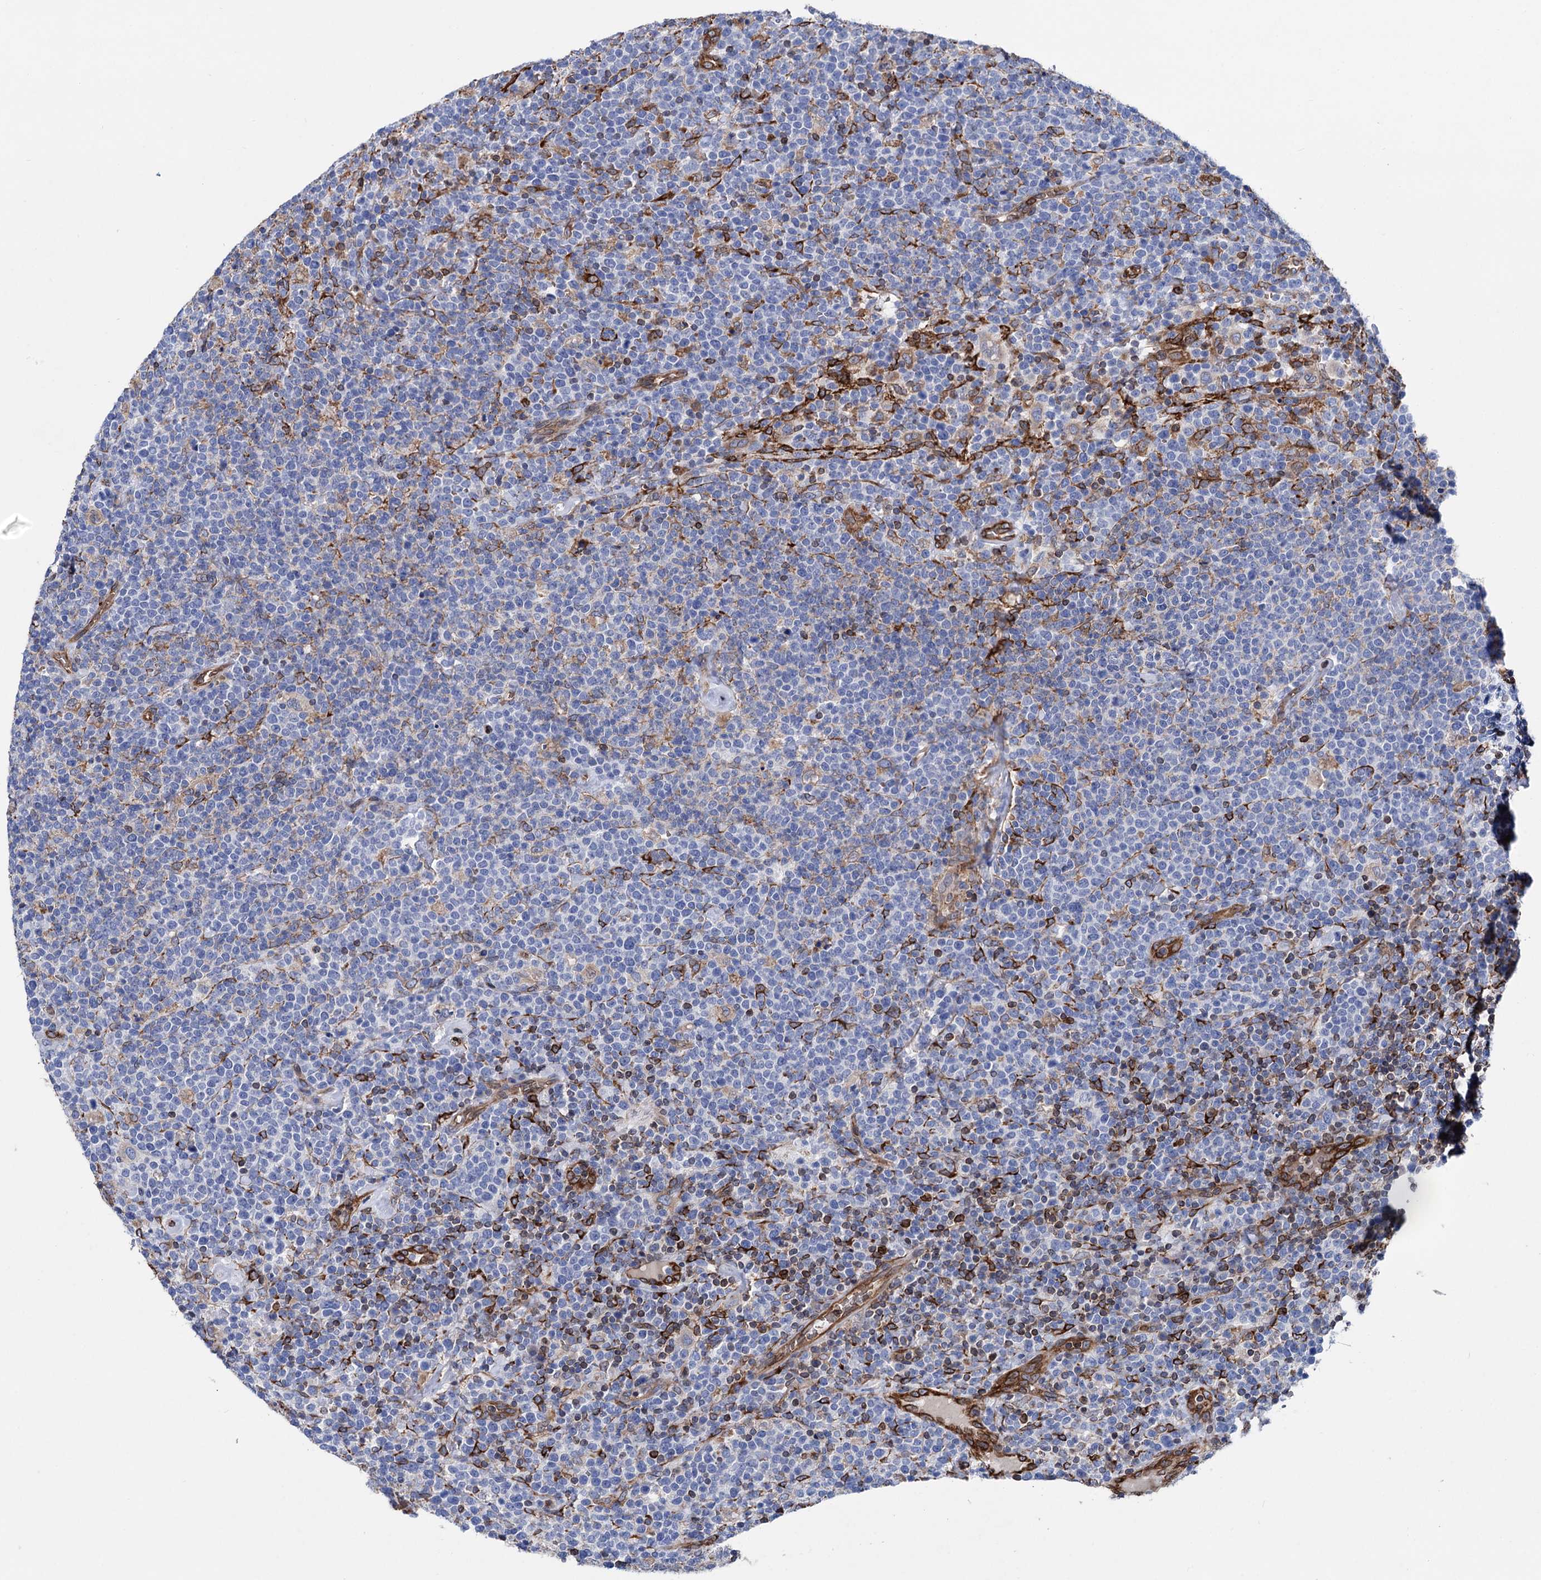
{"staining": {"intensity": "negative", "quantity": "none", "location": "none"}, "tissue": "lymphoma", "cell_type": "Tumor cells", "image_type": "cancer", "snomed": [{"axis": "morphology", "description": "Malignant lymphoma, non-Hodgkin's type, High grade"}, {"axis": "topography", "description": "Lymph node"}], "caption": "Tumor cells are negative for brown protein staining in high-grade malignant lymphoma, non-Hodgkin's type.", "gene": "STING1", "patient": {"sex": "male", "age": 61}}